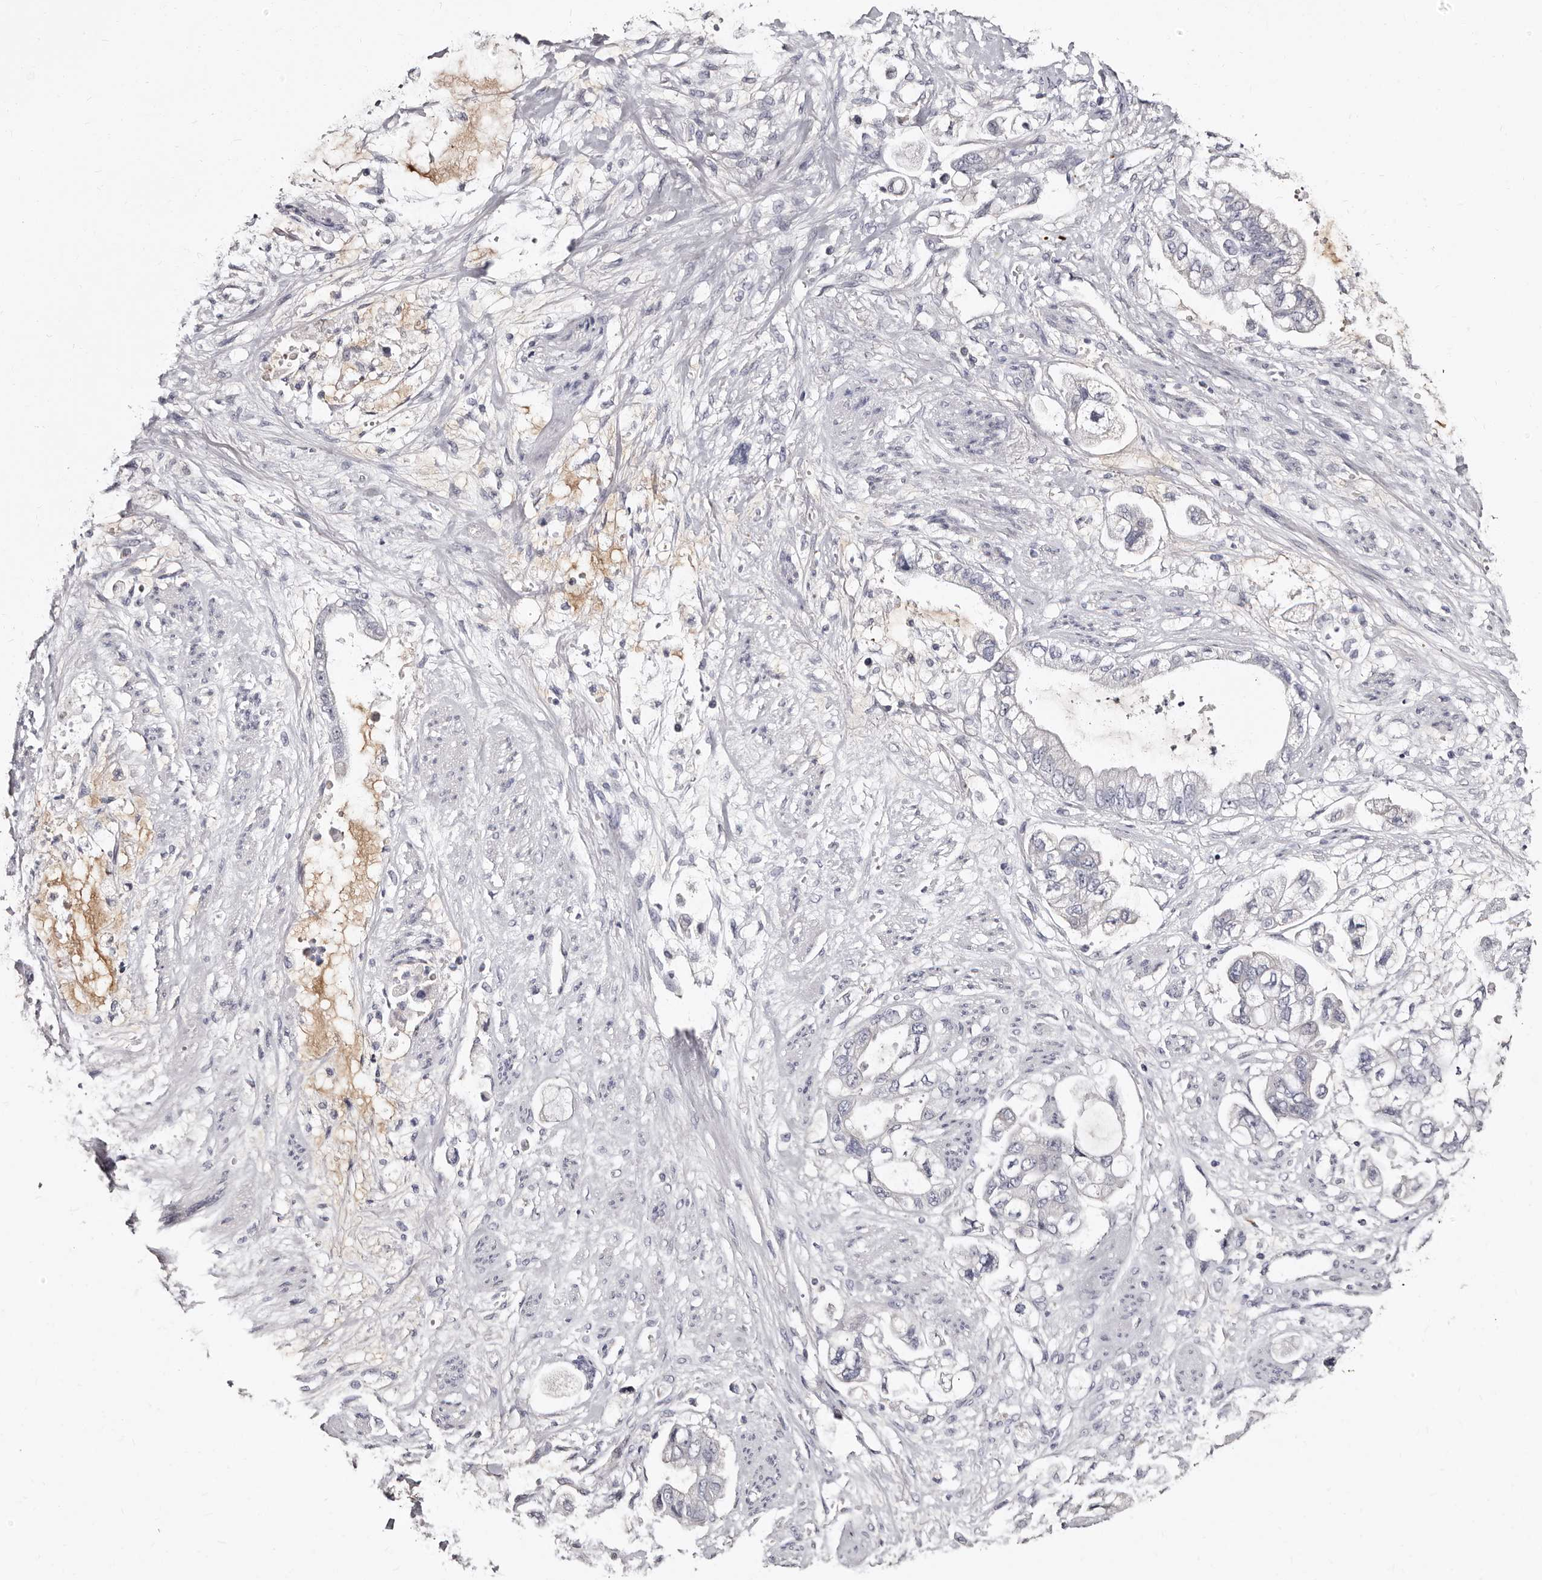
{"staining": {"intensity": "negative", "quantity": "none", "location": "none"}, "tissue": "stomach cancer", "cell_type": "Tumor cells", "image_type": "cancer", "snomed": [{"axis": "morphology", "description": "Adenocarcinoma, NOS"}, {"axis": "topography", "description": "Stomach"}], "caption": "Tumor cells show no significant positivity in stomach cancer (adenocarcinoma).", "gene": "TBC1D22B", "patient": {"sex": "male", "age": 62}}